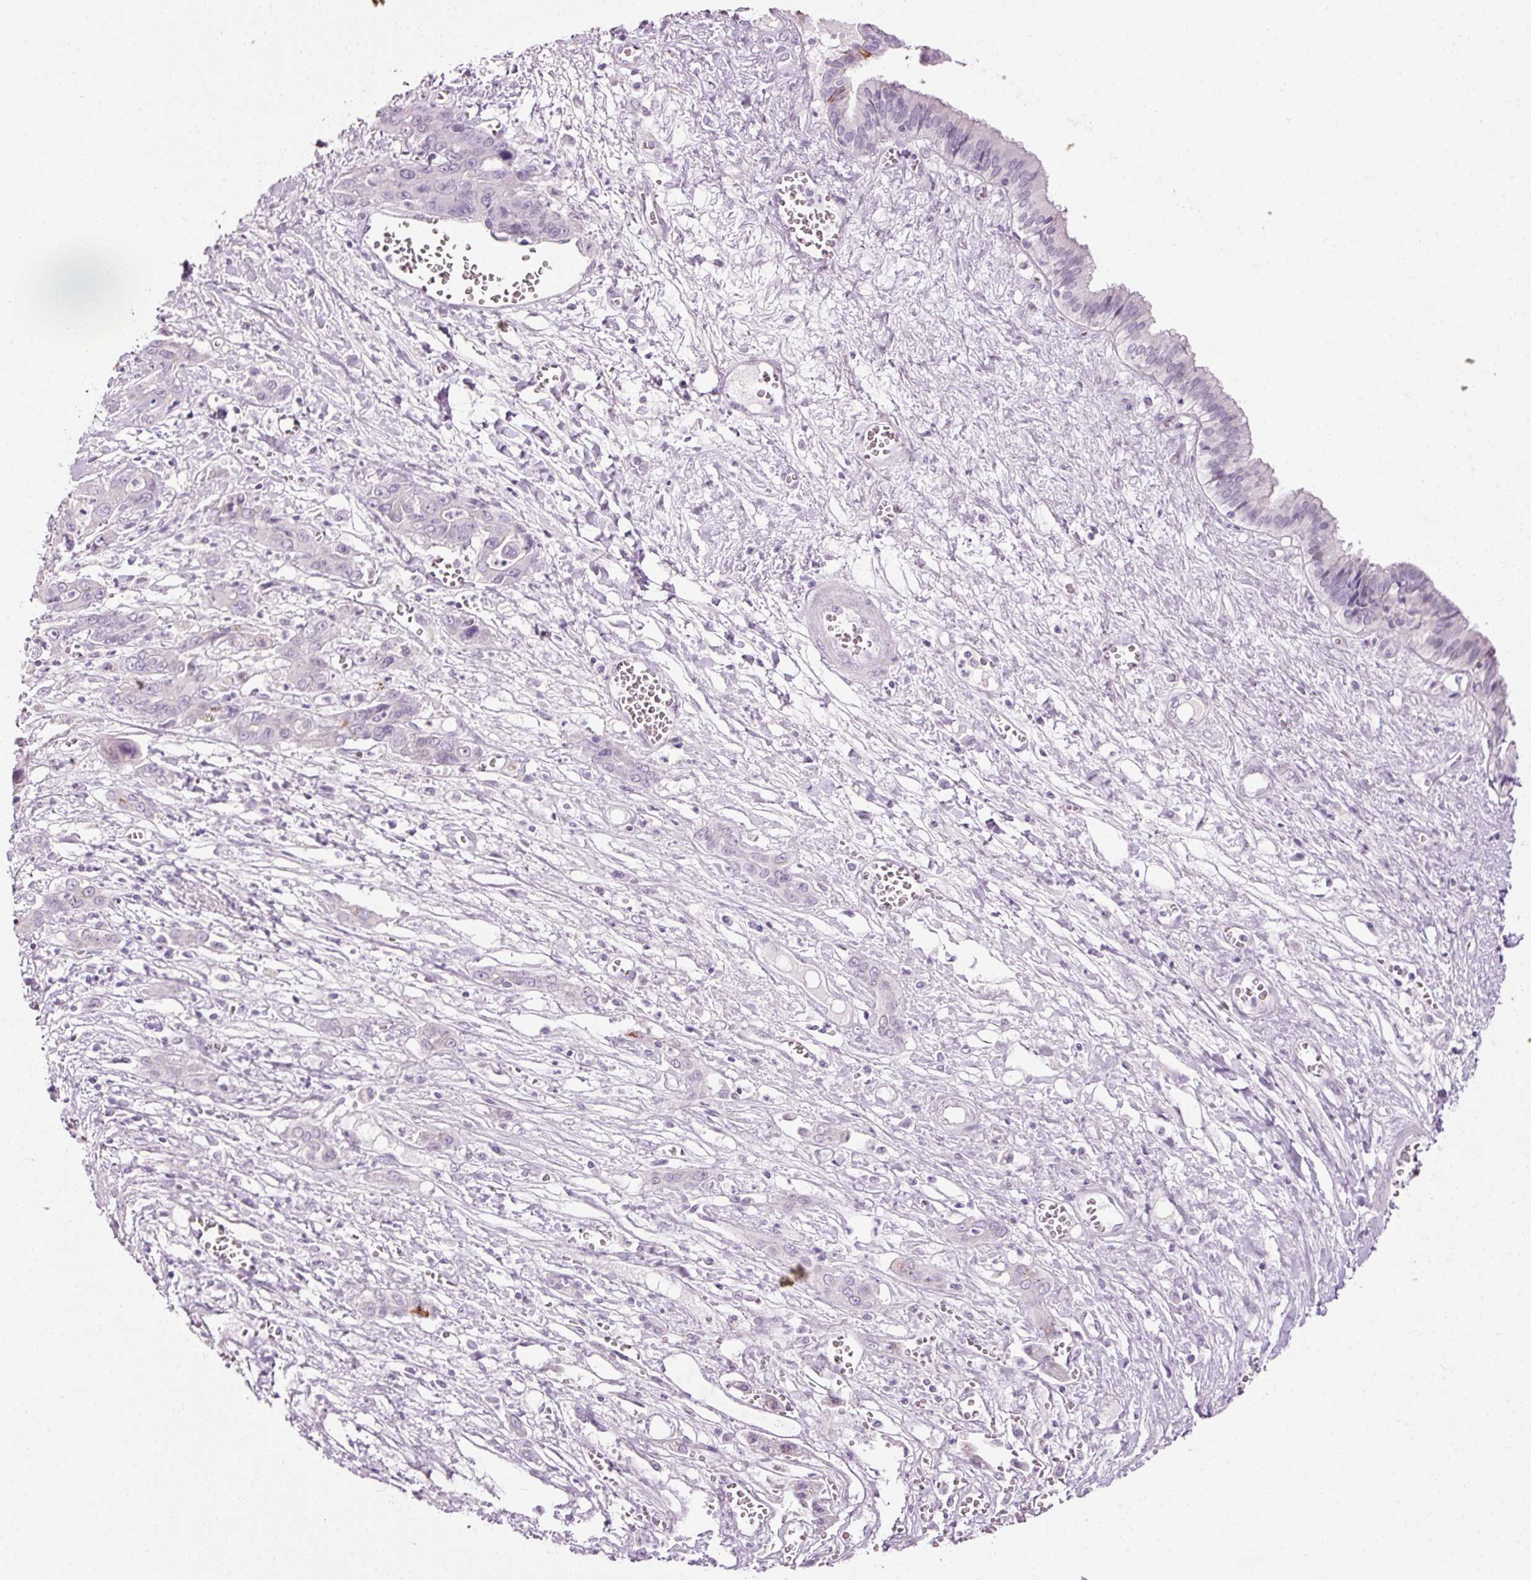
{"staining": {"intensity": "negative", "quantity": "none", "location": "none"}, "tissue": "liver cancer", "cell_type": "Tumor cells", "image_type": "cancer", "snomed": [{"axis": "morphology", "description": "Cholangiocarcinoma"}, {"axis": "topography", "description": "Liver"}], "caption": "IHC micrograph of liver cancer (cholangiocarcinoma) stained for a protein (brown), which reveals no positivity in tumor cells.", "gene": "ANKRD20A1", "patient": {"sex": "male", "age": 67}}